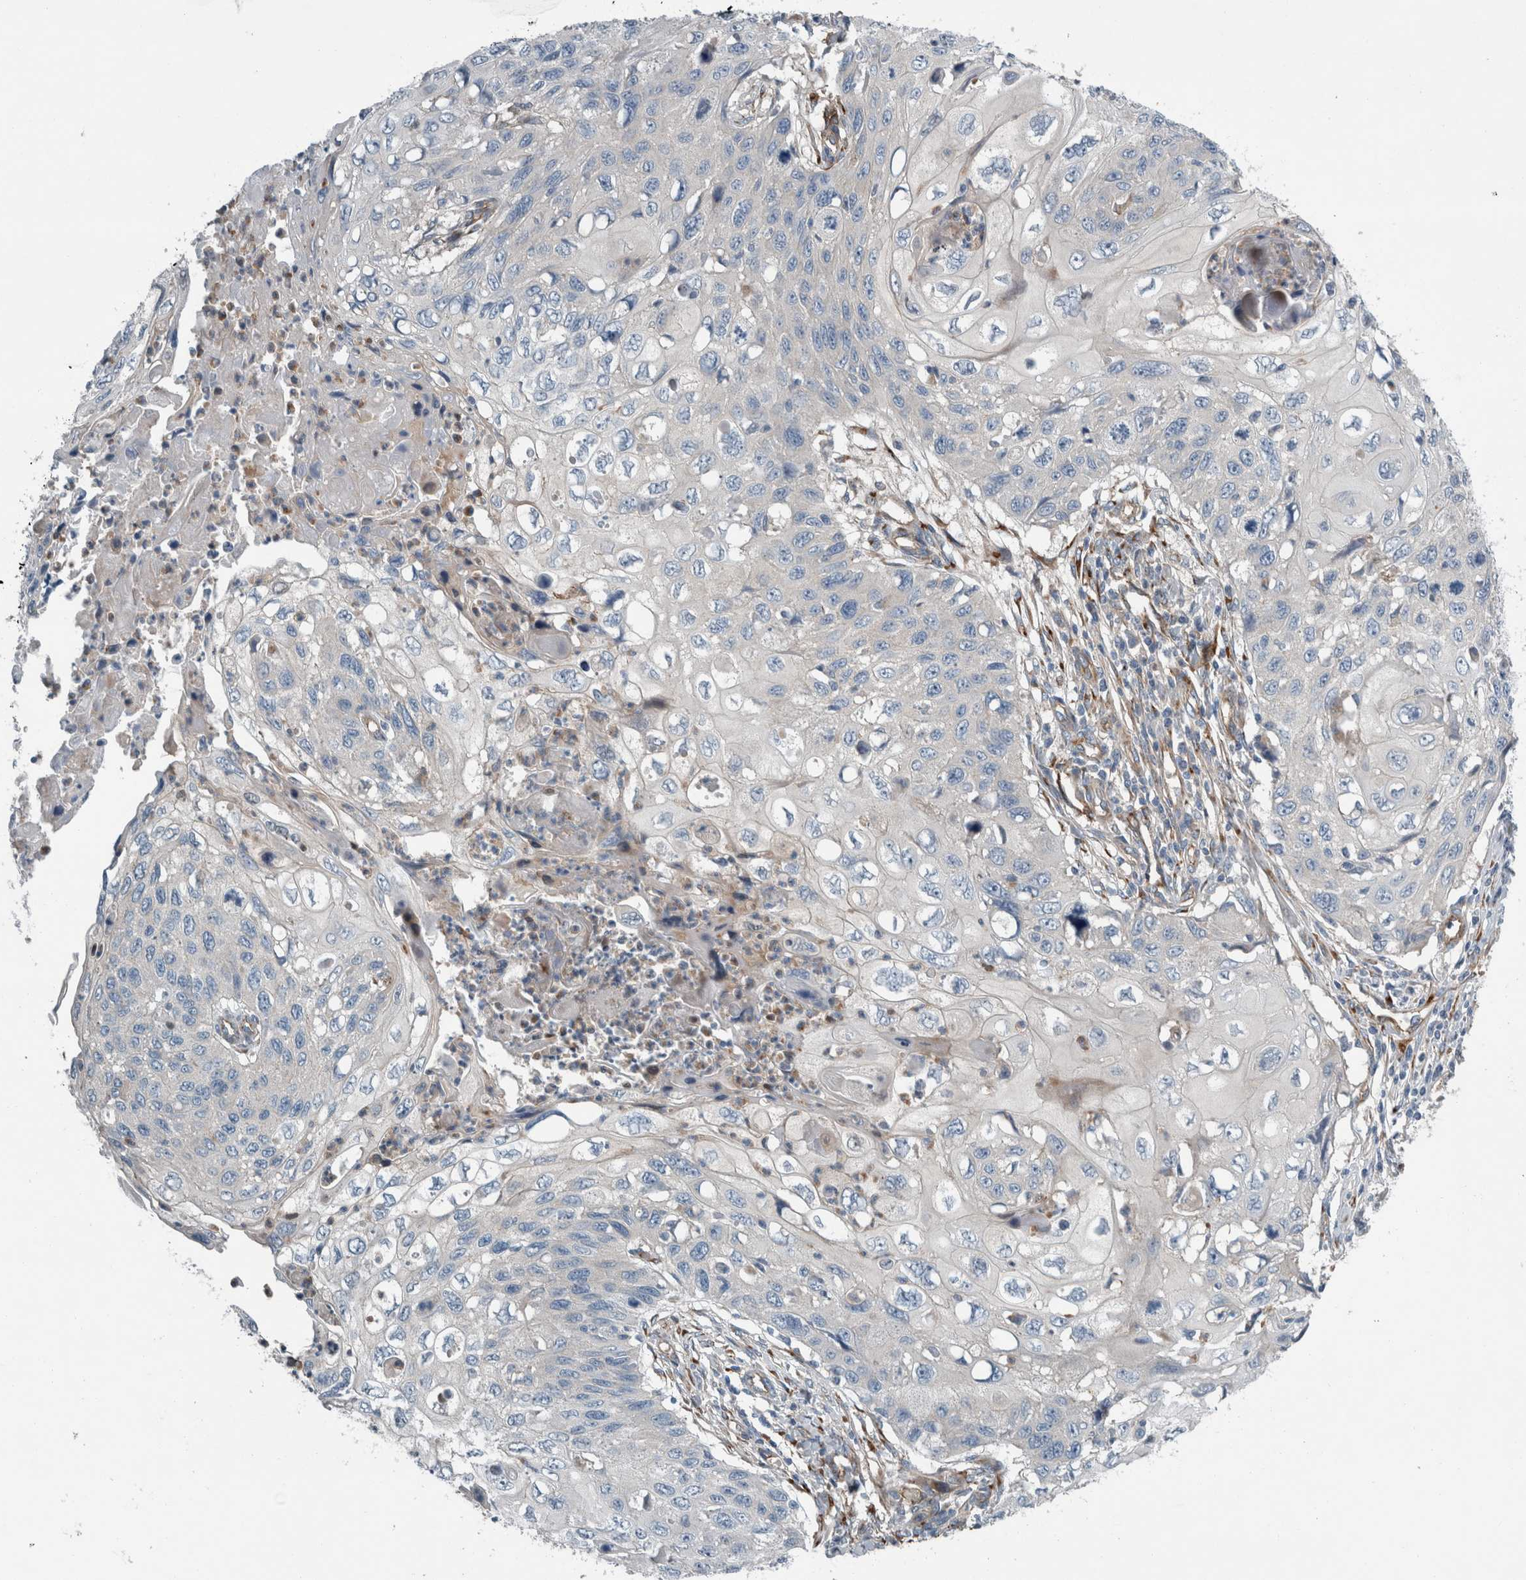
{"staining": {"intensity": "negative", "quantity": "none", "location": "none"}, "tissue": "cervical cancer", "cell_type": "Tumor cells", "image_type": "cancer", "snomed": [{"axis": "morphology", "description": "Squamous cell carcinoma, NOS"}, {"axis": "topography", "description": "Cervix"}], "caption": "Immunohistochemistry histopathology image of neoplastic tissue: human cervical cancer stained with DAB (3,3'-diaminobenzidine) displays no significant protein expression in tumor cells.", "gene": "GLT8D2", "patient": {"sex": "female", "age": 70}}